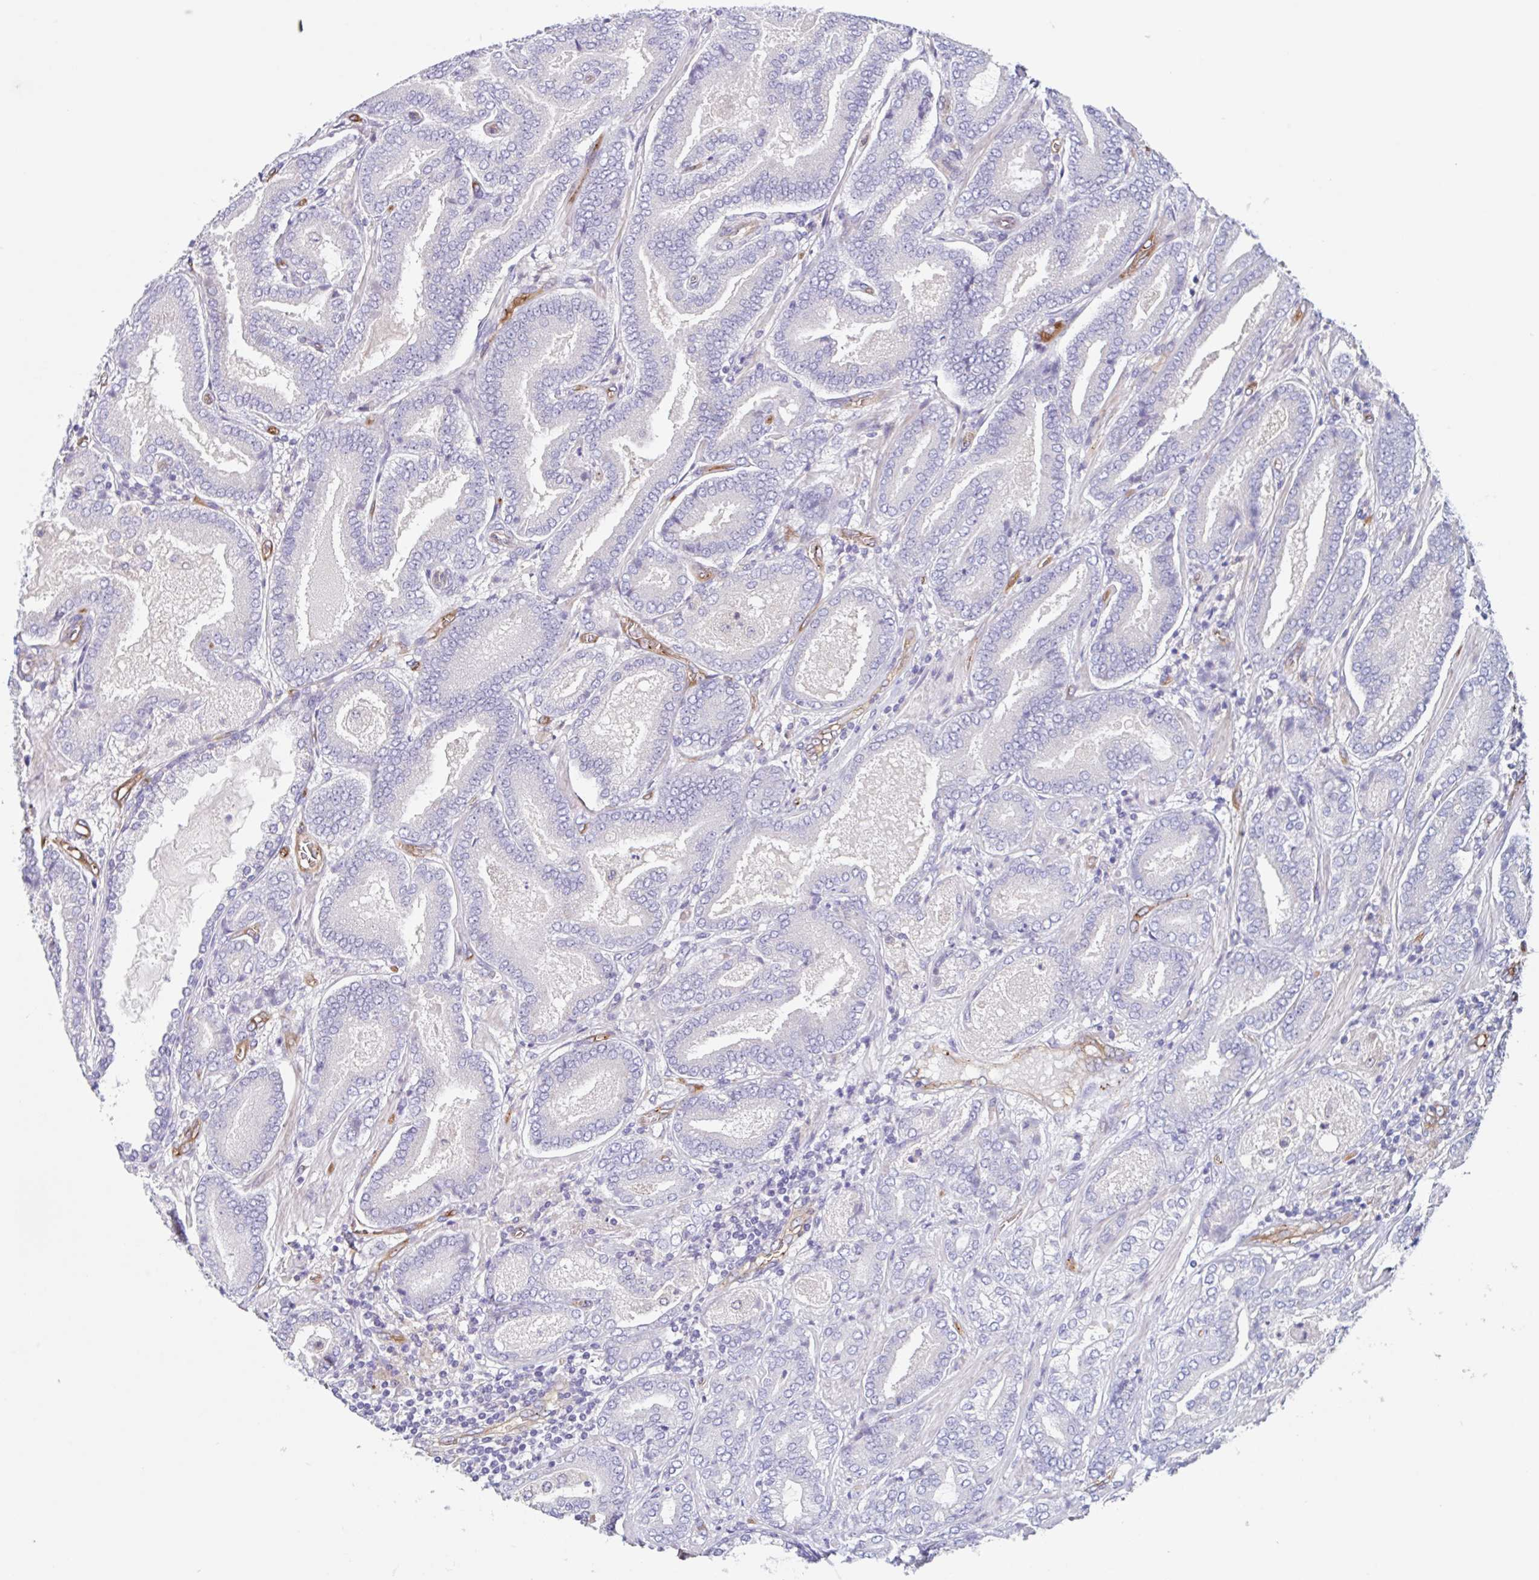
{"staining": {"intensity": "negative", "quantity": "none", "location": "none"}, "tissue": "prostate cancer", "cell_type": "Tumor cells", "image_type": "cancer", "snomed": [{"axis": "morphology", "description": "Adenocarcinoma, High grade"}, {"axis": "topography", "description": "Prostate"}], "caption": "The immunohistochemistry (IHC) histopathology image has no significant positivity in tumor cells of prostate cancer (adenocarcinoma (high-grade)) tissue.", "gene": "EHD4", "patient": {"sex": "male", "age": 62}}